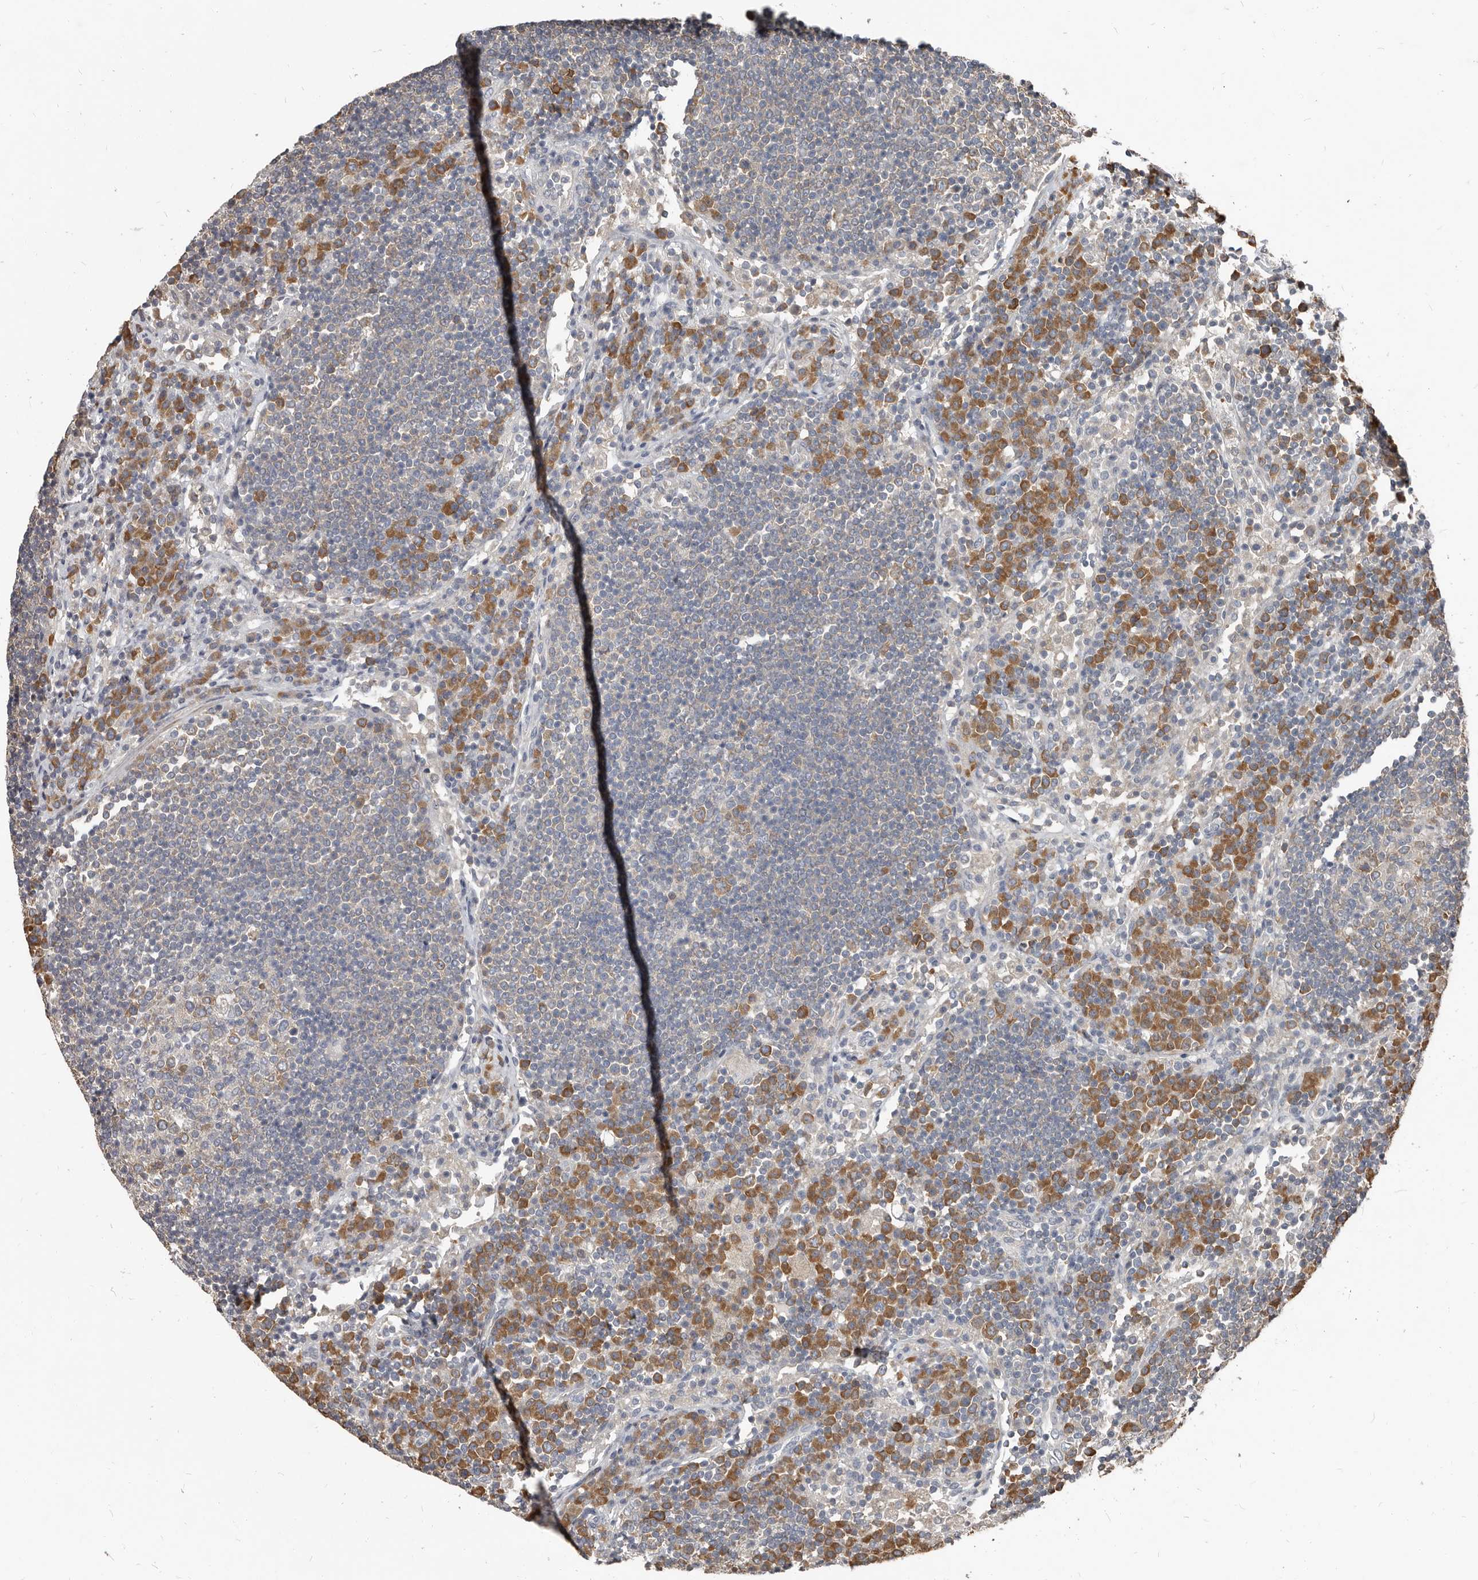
{"staining": {"intensity": "moderate", "quantity": "25%-75%", "location": "cytoplasmic/membranous"}, "tissue": "lymph node", "cell_type": "Germinal center cells", "image_type": "normal", "snomed": [{"axis": "morphology", "description": "Normal tissue, NOS"}, {"axis": "topography", "description": "Lymph node"}], "caption": "Brown immunohistochemical staining in benign lymph node displays moderate cytoplasmic/membranous expression in approximately 25%-75% of germinal center cells.", "gene": "AKNAD1", "patient": {"sex": "female", "age": 53}}